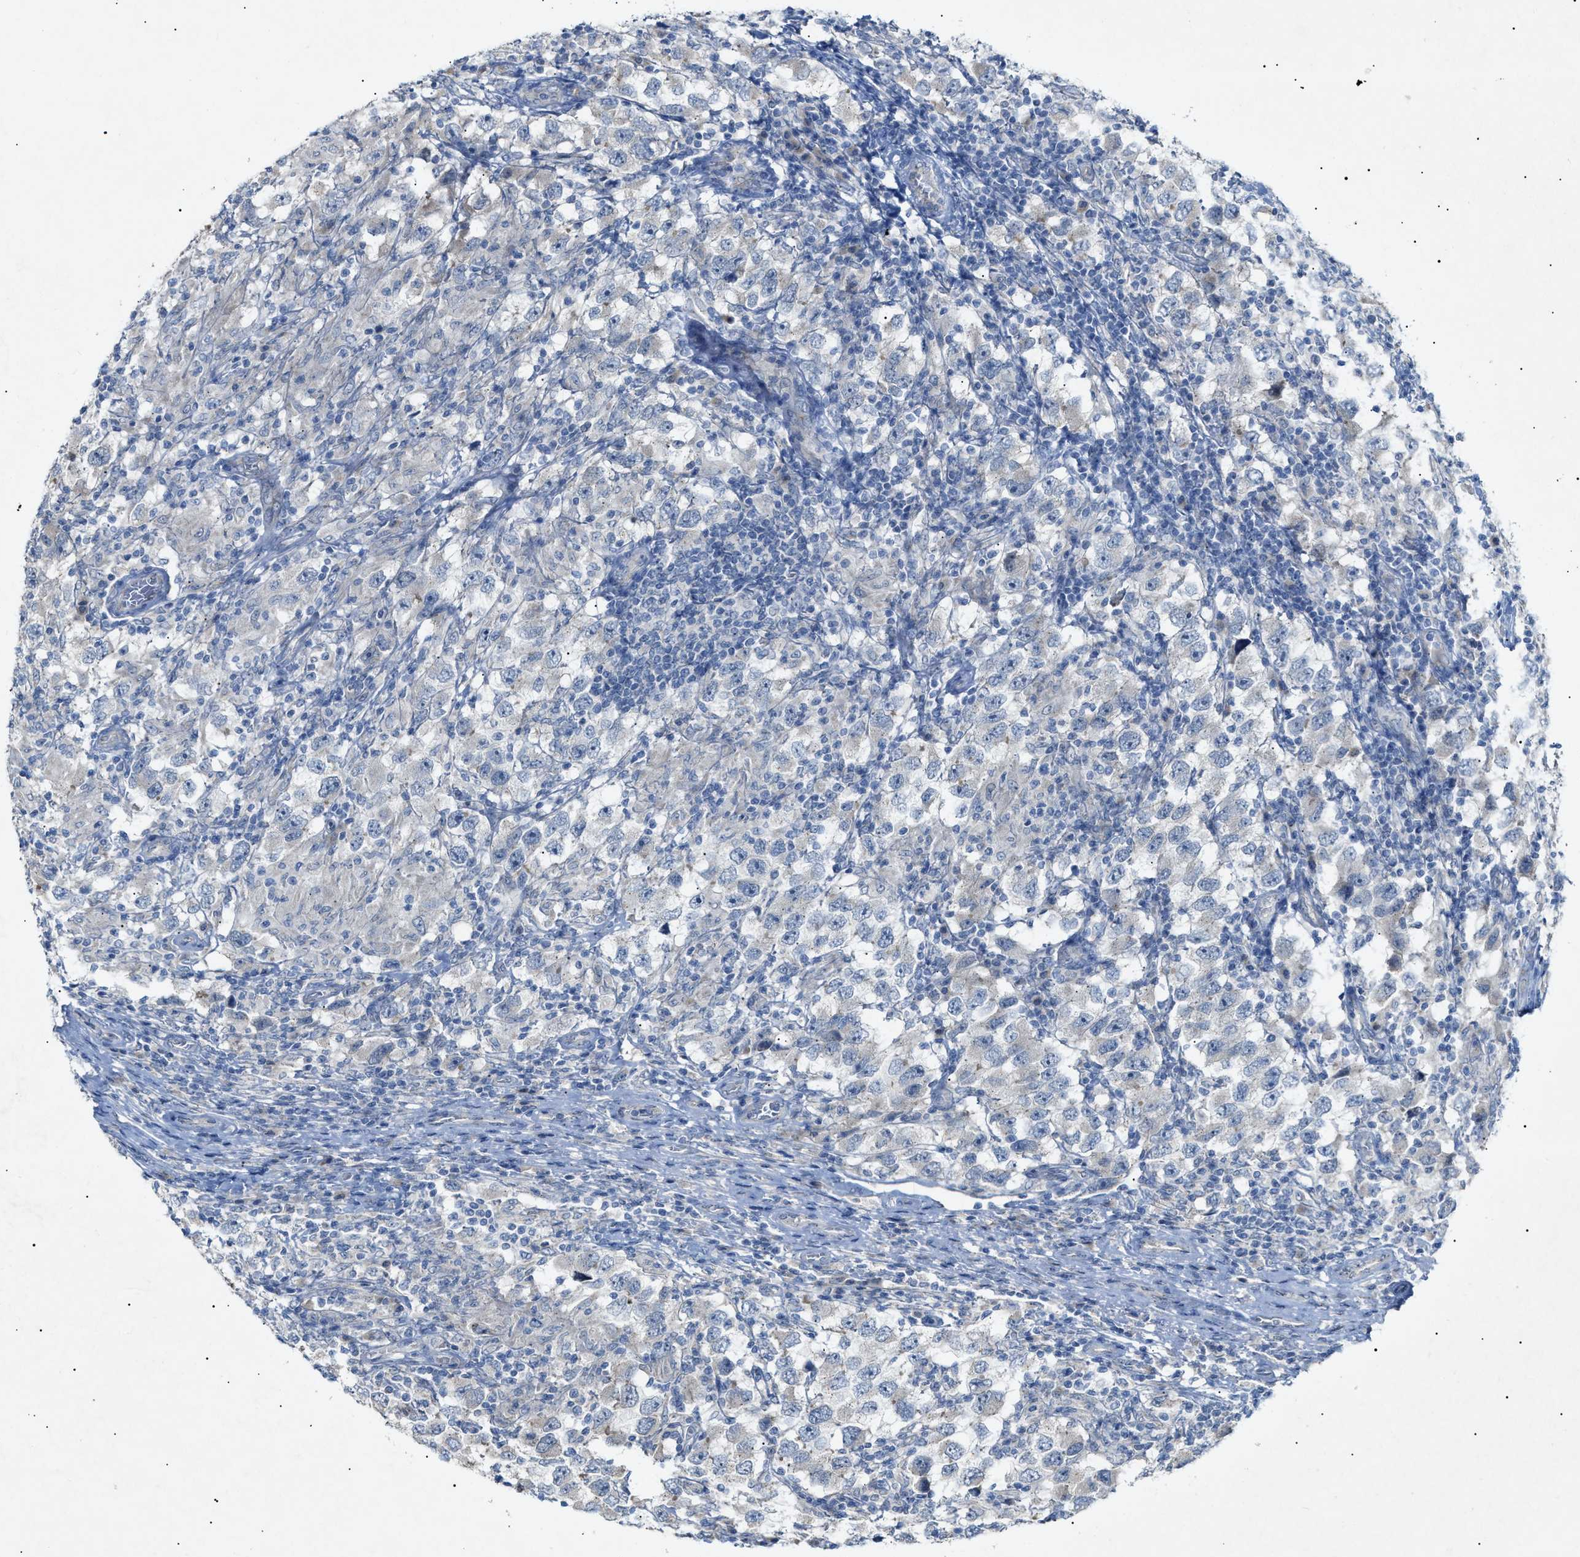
{"staining": {"intensity": "negative", "quantity": "none", "location": "none"}, "tissue": "testis cancer", "cell_type": "Tumor cells", "image_type": "cancer", "snomed": [{"axis": "morphology", "description": "Carcinoma, Embryonal, NOS"}, {"axis": "topography", "description": "Testis"}], "caption": "This is an IHC histopathology image of testis cancer (embryonal carcinoma). There is no staining in tumor cells.", "gene": "SLC25A31", "patient": {"sex": "male", "age": 21}}